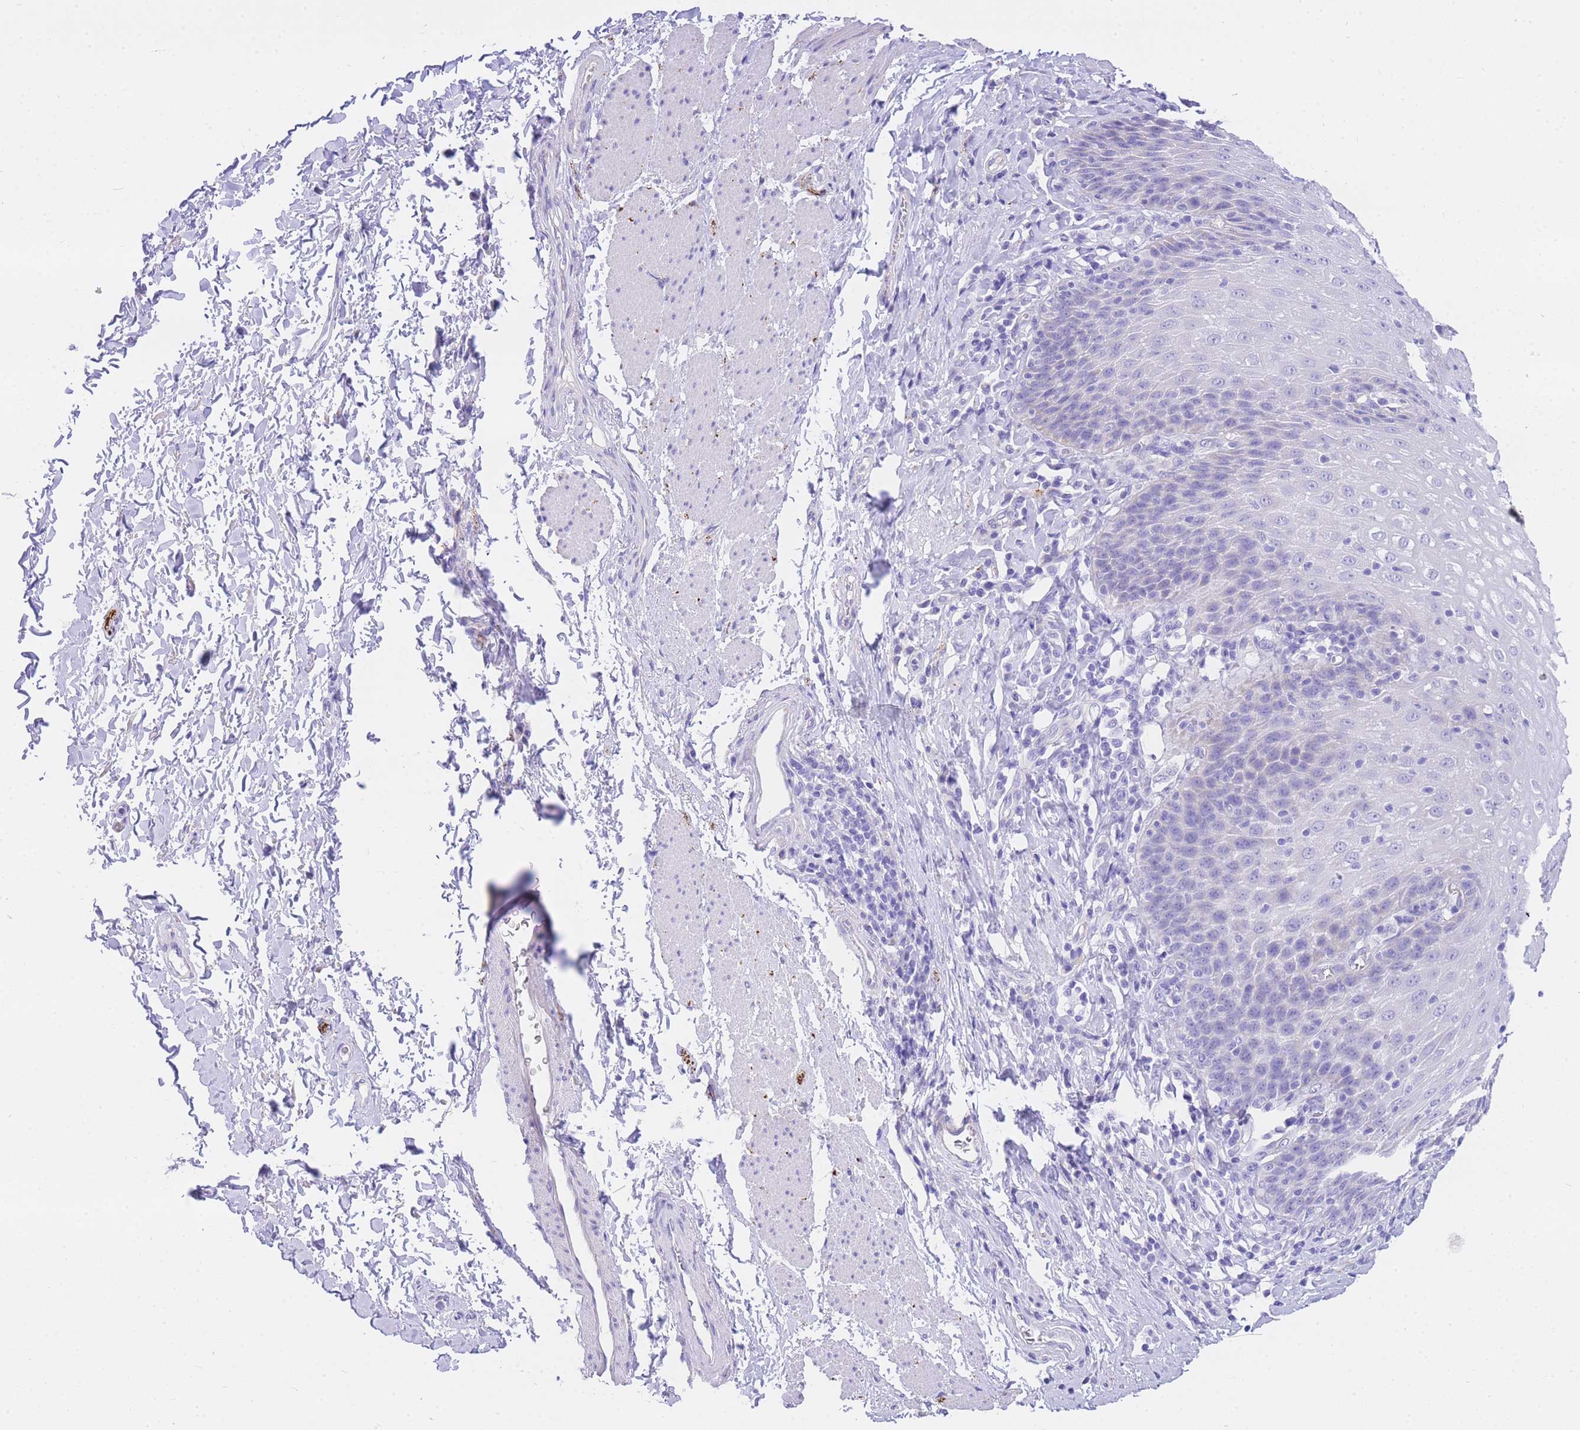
{"staining": {"intensity": "negative", "quantity": "none", "location": "none"}, "tissue": "esophagus", "cell_type": "Squamous epithelial cells", "image_type": "normal", "snomed": [{"axis": "morphology", "description": "Normal tissue, NOS"}, {"axis": "topography", "description": "Esophagus"}], "caption": "The photomicrograph demonstrates no significant positivity in squamous epithelial cells of esophagus. (Immunohistochemistry, brightfield microscopy, high magnification).", "gene": "UPK1A", "patient": {"sex": "female", "age": 61}}